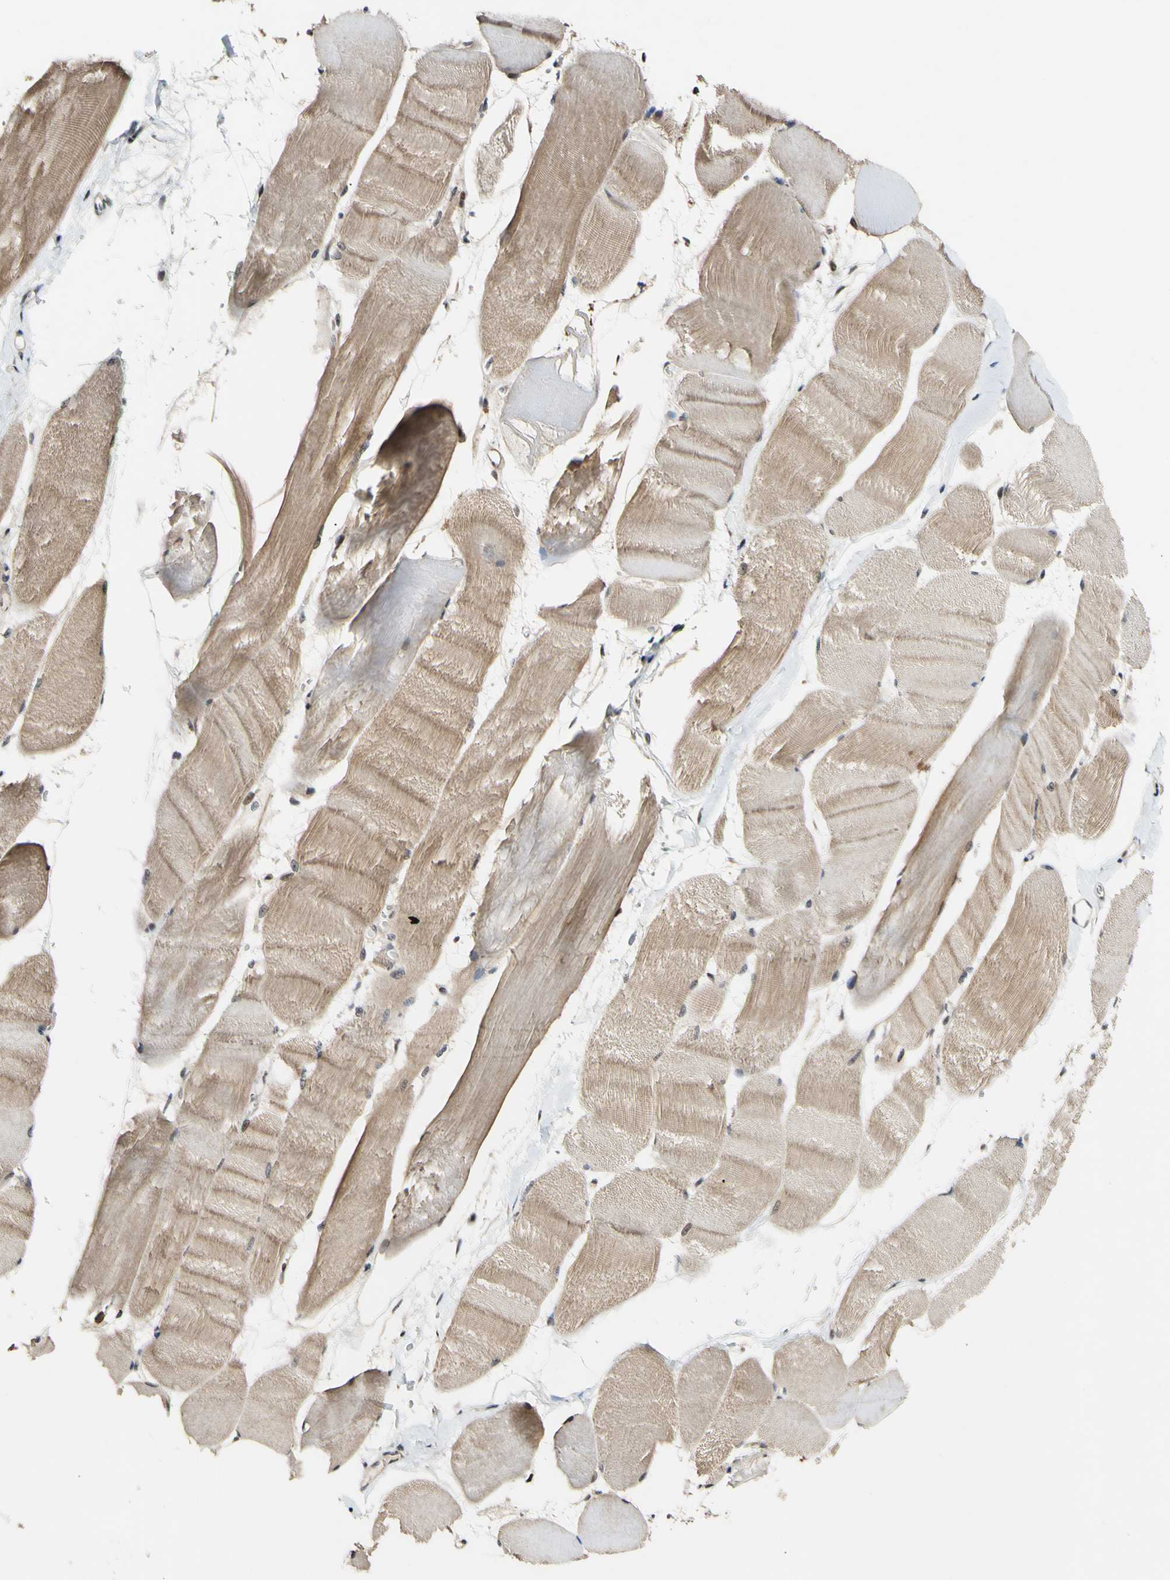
{"staining": {"intensity": "moderate", "quantity": ">75%", "location": "cytoplasmic/membranous,nuclear"}, "tissue": "skeletal muscle", "cell_type": "Myocytes", "image_type": "normal", "snomed": [{"axis": "morphology", "description": "Normal tissue, NOS"}, {"axis": "morphology", "description": "Squamous cell carcinoma, NOS"}, {"axis": "topography", "description": "Skeletal muscle"}], "caption": "A medium amount of moderate cytoplasmic/membranous,nuclear positivity is present in approximately >75% of myocytes in normal skeletal muscle.", "gene": "POLR2F", "patient": {"sex": "male", "age": 51}}